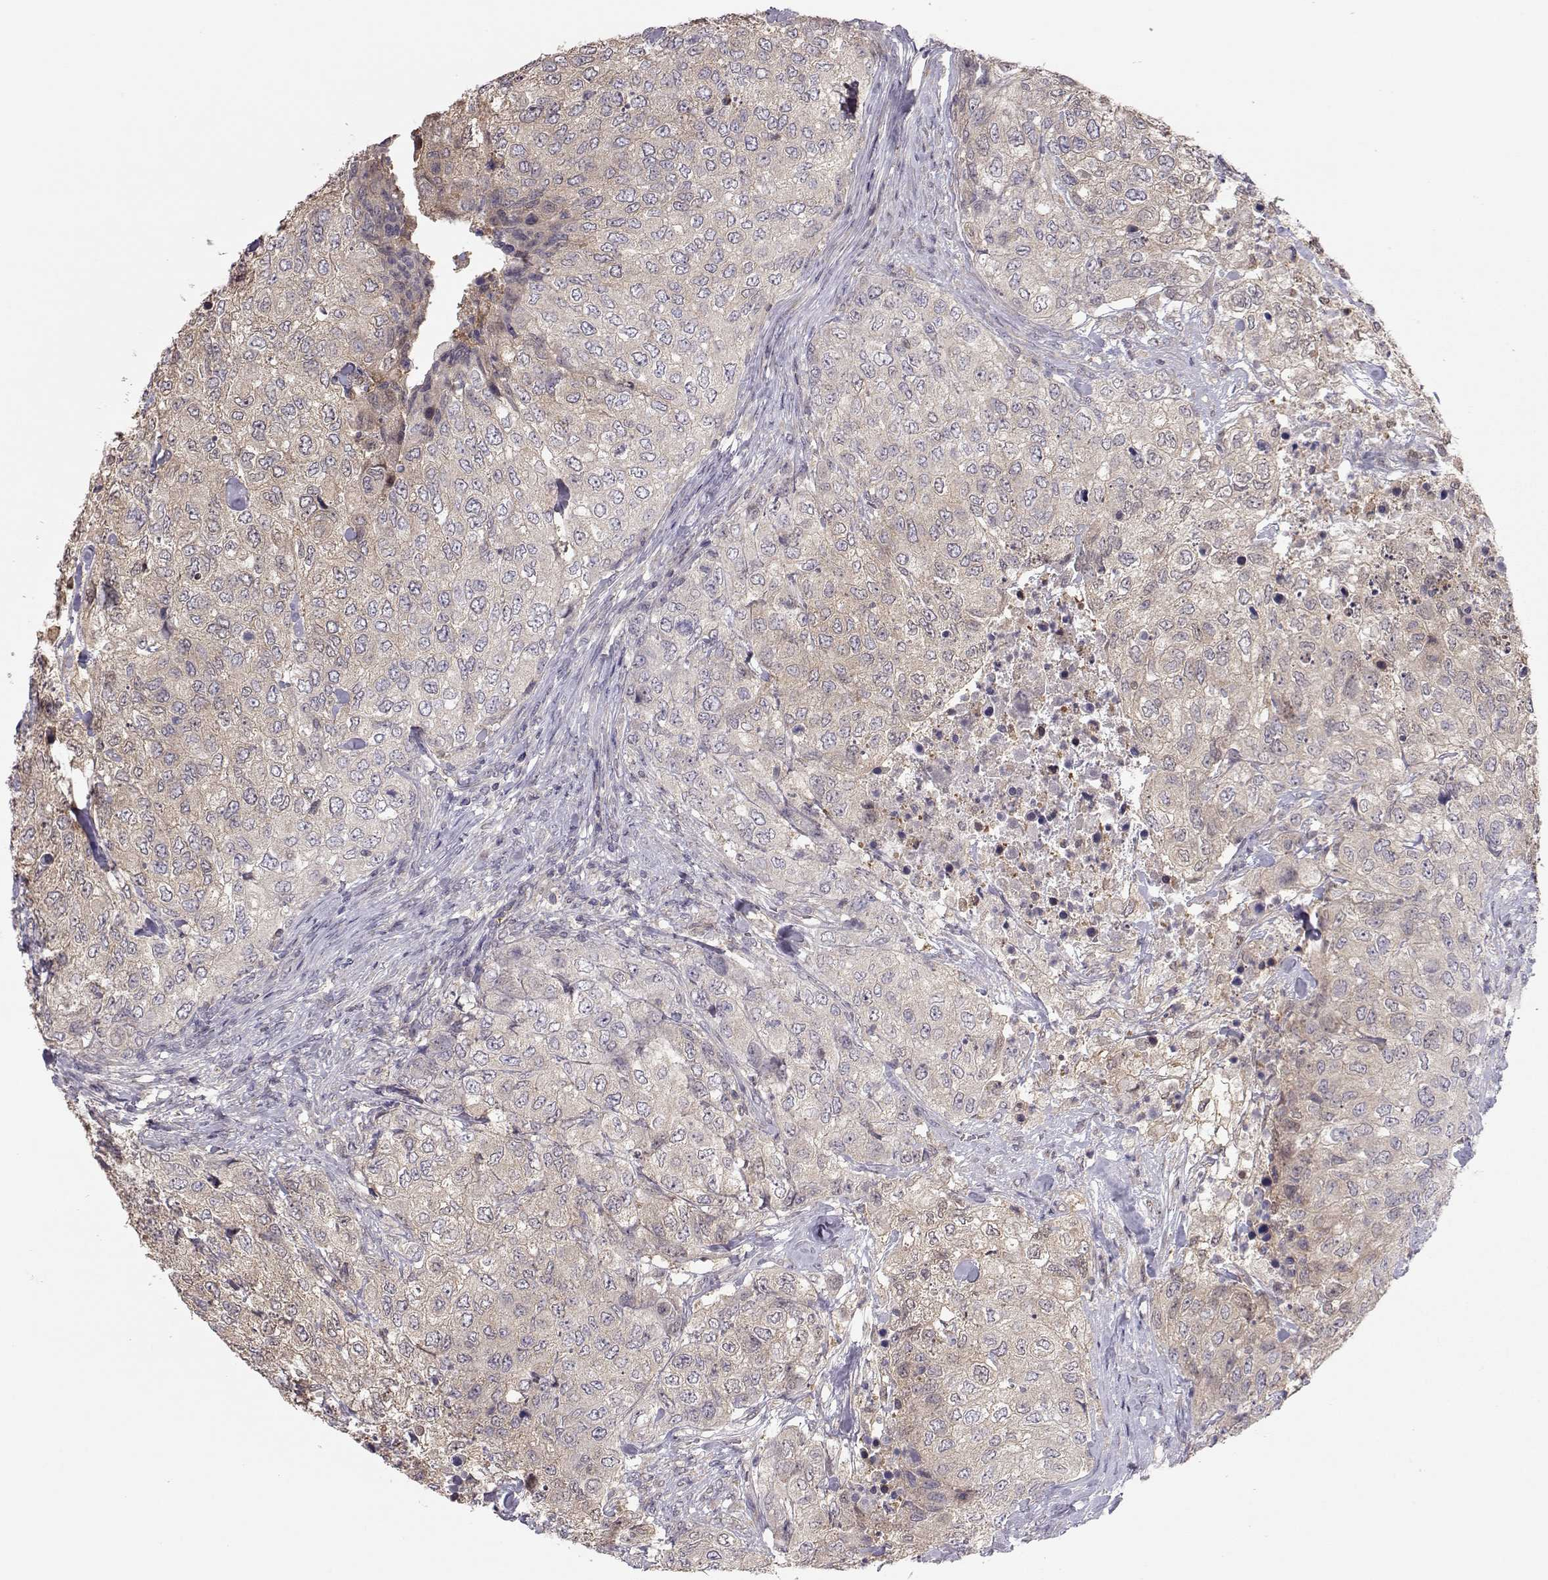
{"staining": {"intensity": "weak", "quantity": "<25%", "location": "cytoplasmic/membranous"}, "tissue": "urothelial cancer", "cell_type": "Tumor cells", "image_type": "cancer", "snomed": [{"axis": "morphology", "description": "Urothelial carcinoma, High grade"}, {"axis": "topography", "description": "Urinary bladder"}], "caption": "This is an immunohistochemistry photomicrograph of human high-grade urothelial carcinoma. There is no positivity in tumor cells.", "gene": "NCAM2", "patient": {"sex": "female", "age": 78}}